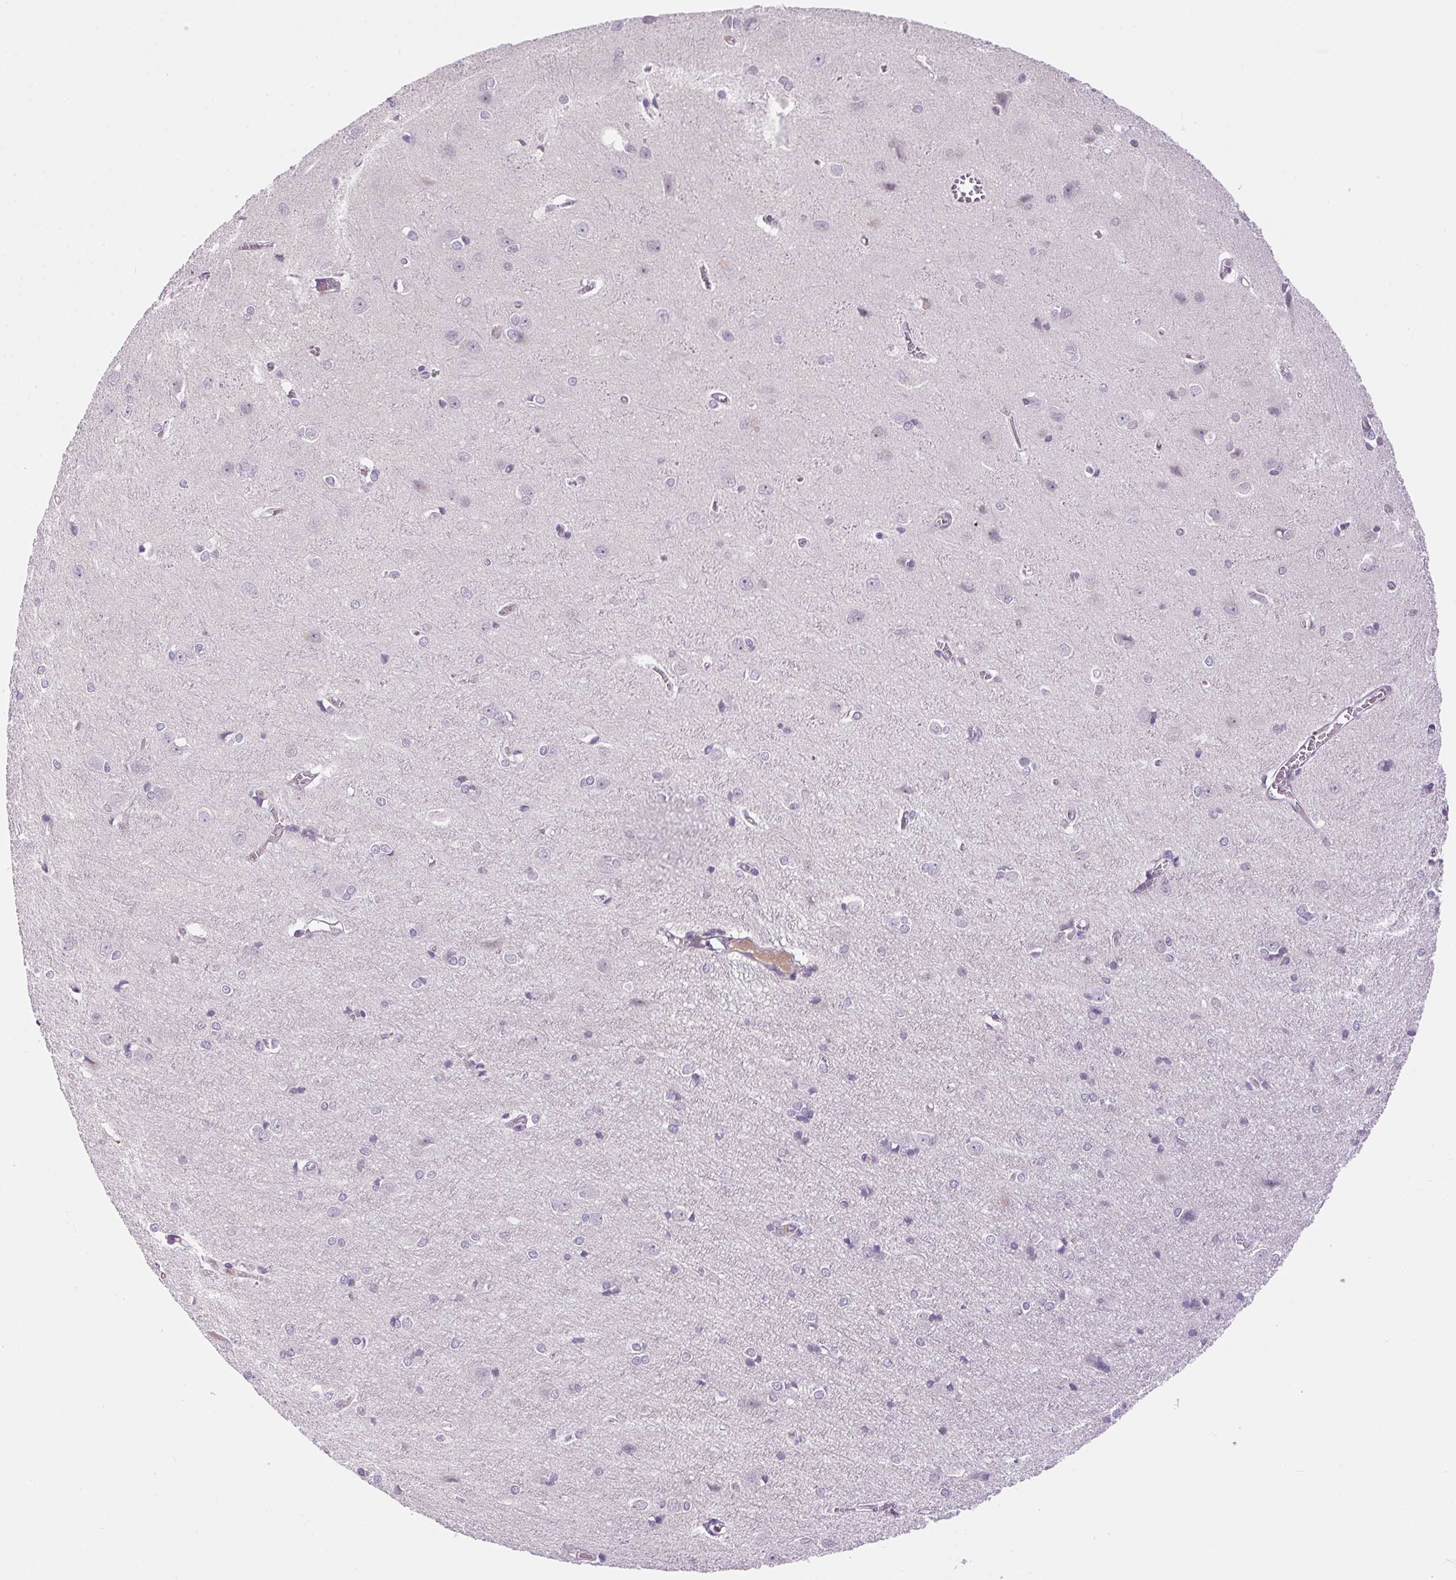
{"staining": {"intensity": "negative", "quantity": "none", "location": "none"}, "tissue": "cerebral cortex", "cell_type": "Endothelial cells", "image_type": "normal", "snomed": [{"axis": "morphology", "description": "Normal tissue, NOS"}, {"axis": "topography", "description": "Cerebral cortex"}], "caption": "The image shows no staining of endothelial cells in unremarkable cerebral cortex.", "gene": "ORM1", "patient": {"sex": "male", "age": 37}}